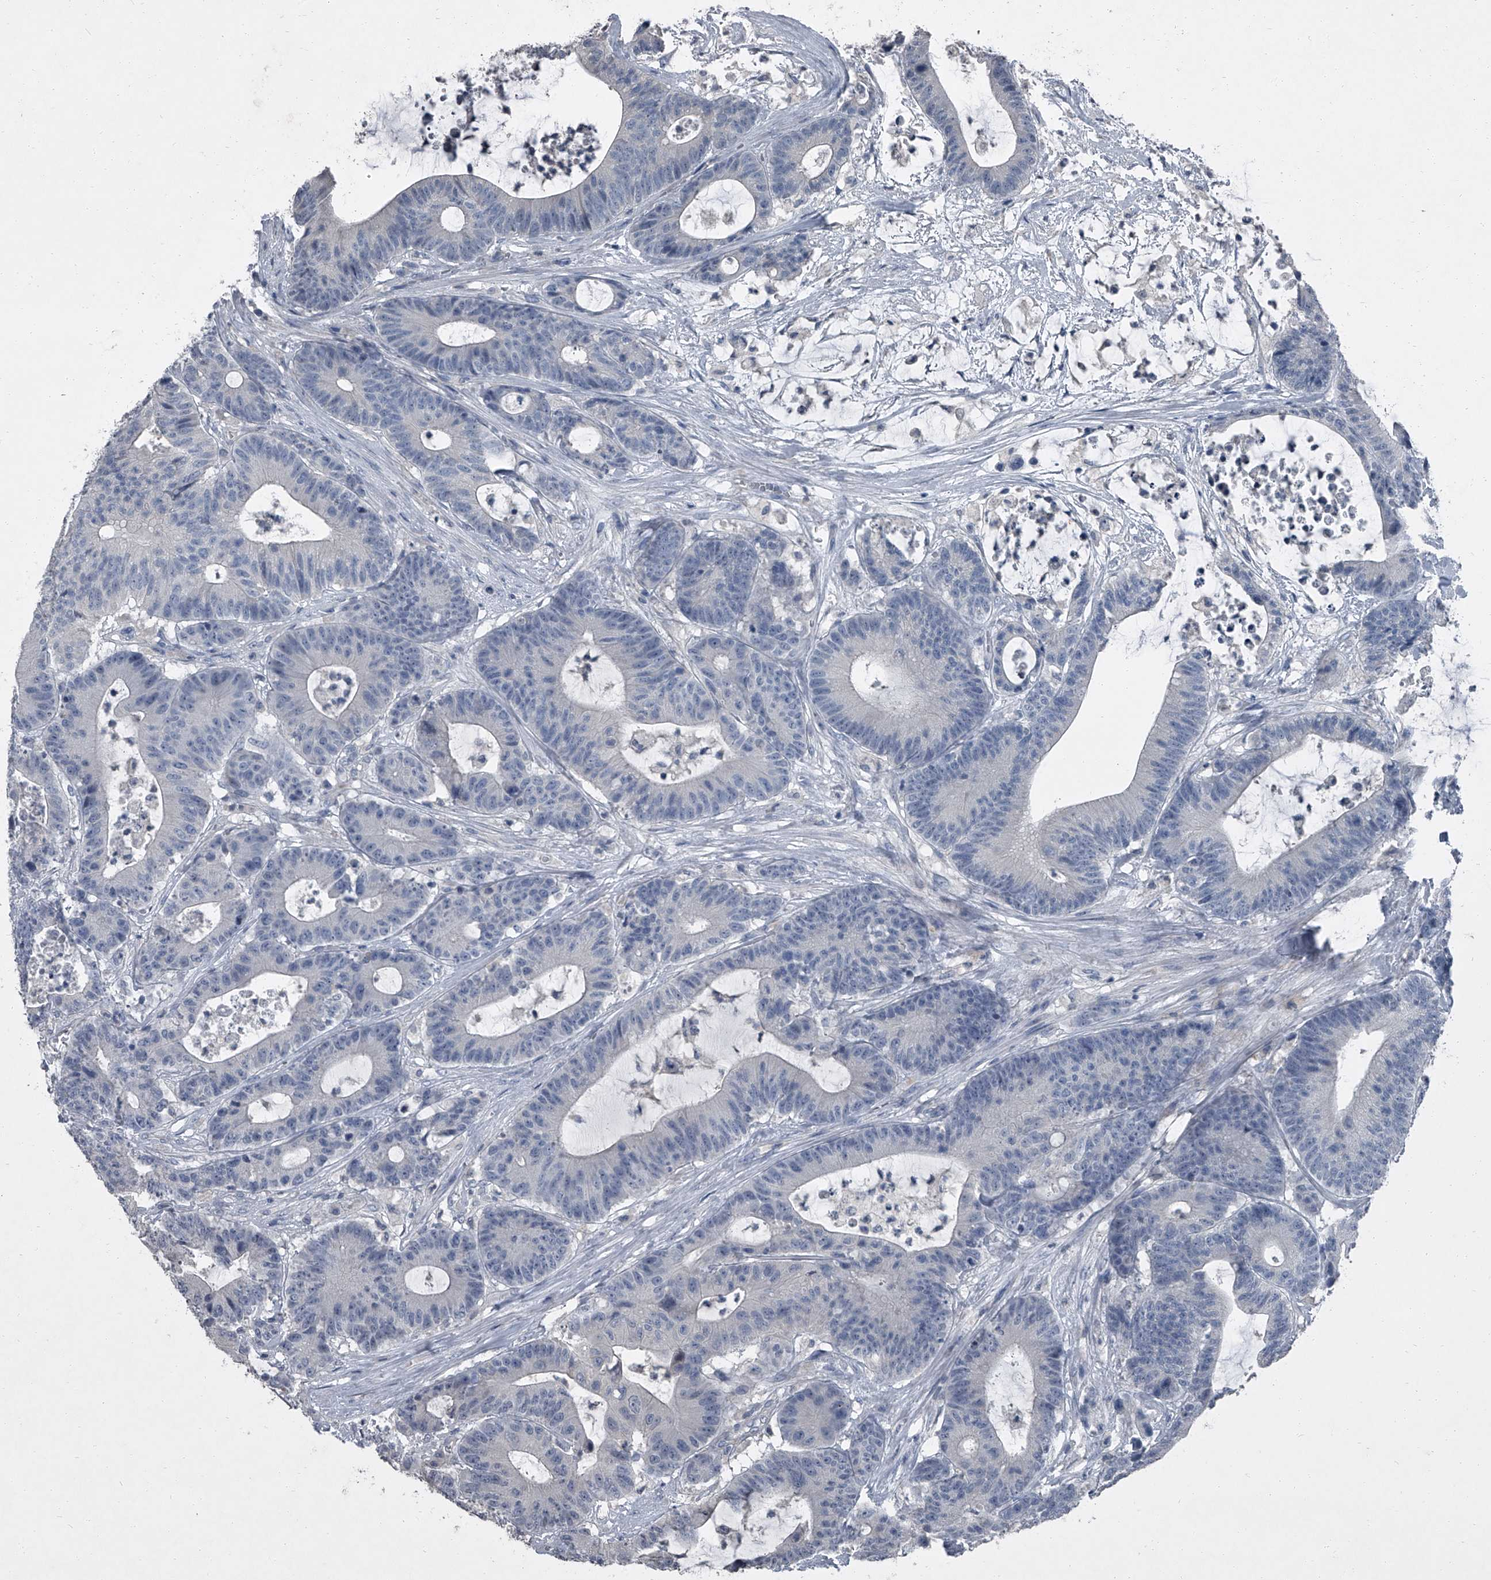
{"staining": {"intensity": "negative", "quantity": "none", "location": "none"}, "tissue": "colorectal cancer", "cell_type": "Tumor cells", "image_type": "cancer", "snomed": [{"axis": "morphology", "description": "Adenocarcinoma, NOS"}, {"axis": "topography", "description": "Colon"}], "caption": "DAB (3,3'-diaminobenzidine) immunohistochemical staining of human colorectal adenocarcinoma reveals no significant staining in tumor cells.", "gene": "HEPHL1", "patient": {"sex": "female", "age": 84}}